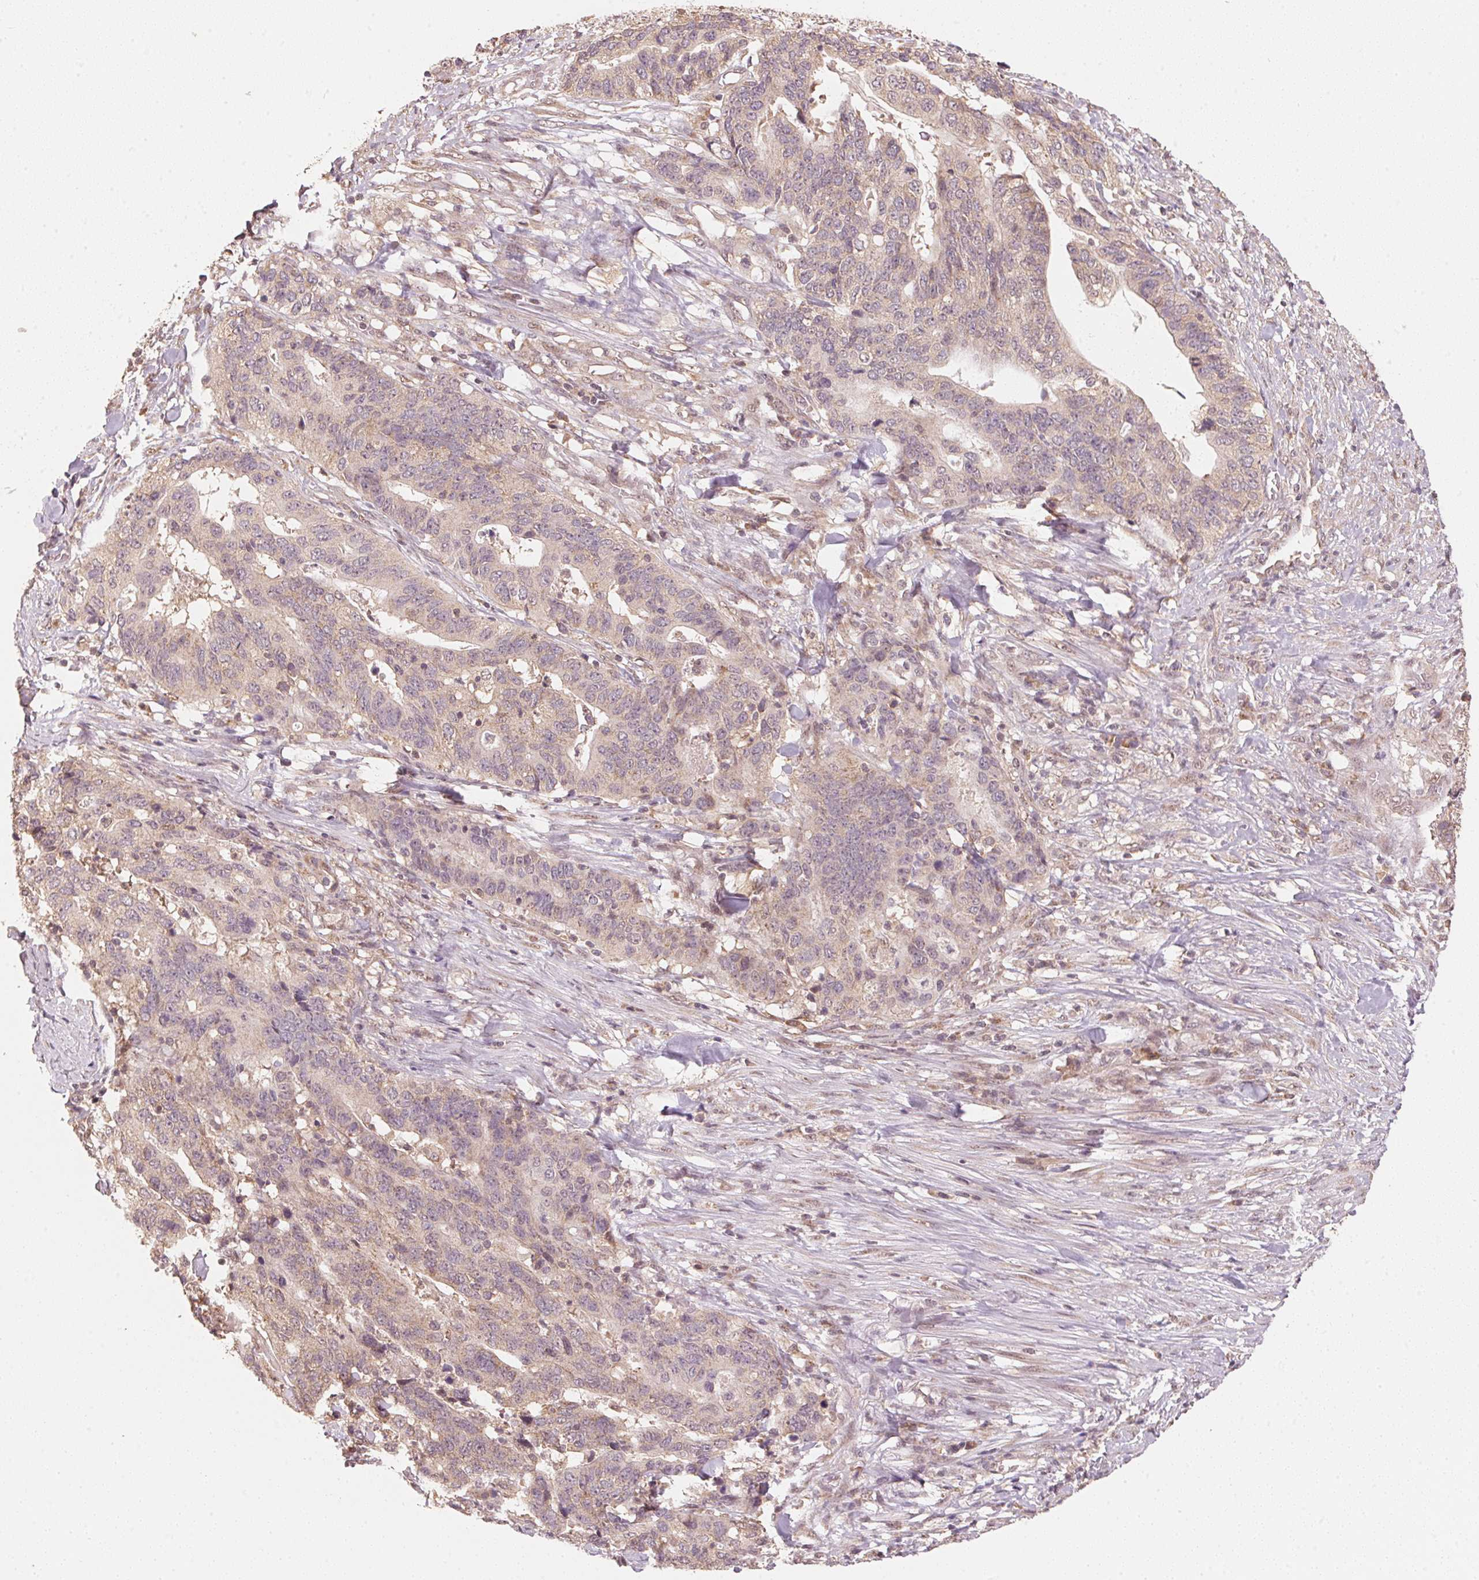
{"staining": {"intensity": "weak", "quantity": "25%-75%", "location": "cytoplasmic/membranous"}, "tissue": "stomach cancer", "cell_type": "Tumor cells", "image_type": "cancer", "snomed": [{"axis": "morphology", "description": "Adenocarcinoma, NOS"}, {"axis": "topography", "description": "Stomach, upper"}], "caption": "Protein staining of stomach adenocarcinoma tissue displays weak cytoplasmic/membranous staining in approximately 25%-75% of tumor cells.", "gene": "C2orf73", "patient": {"sex": "female", "age": 67}}